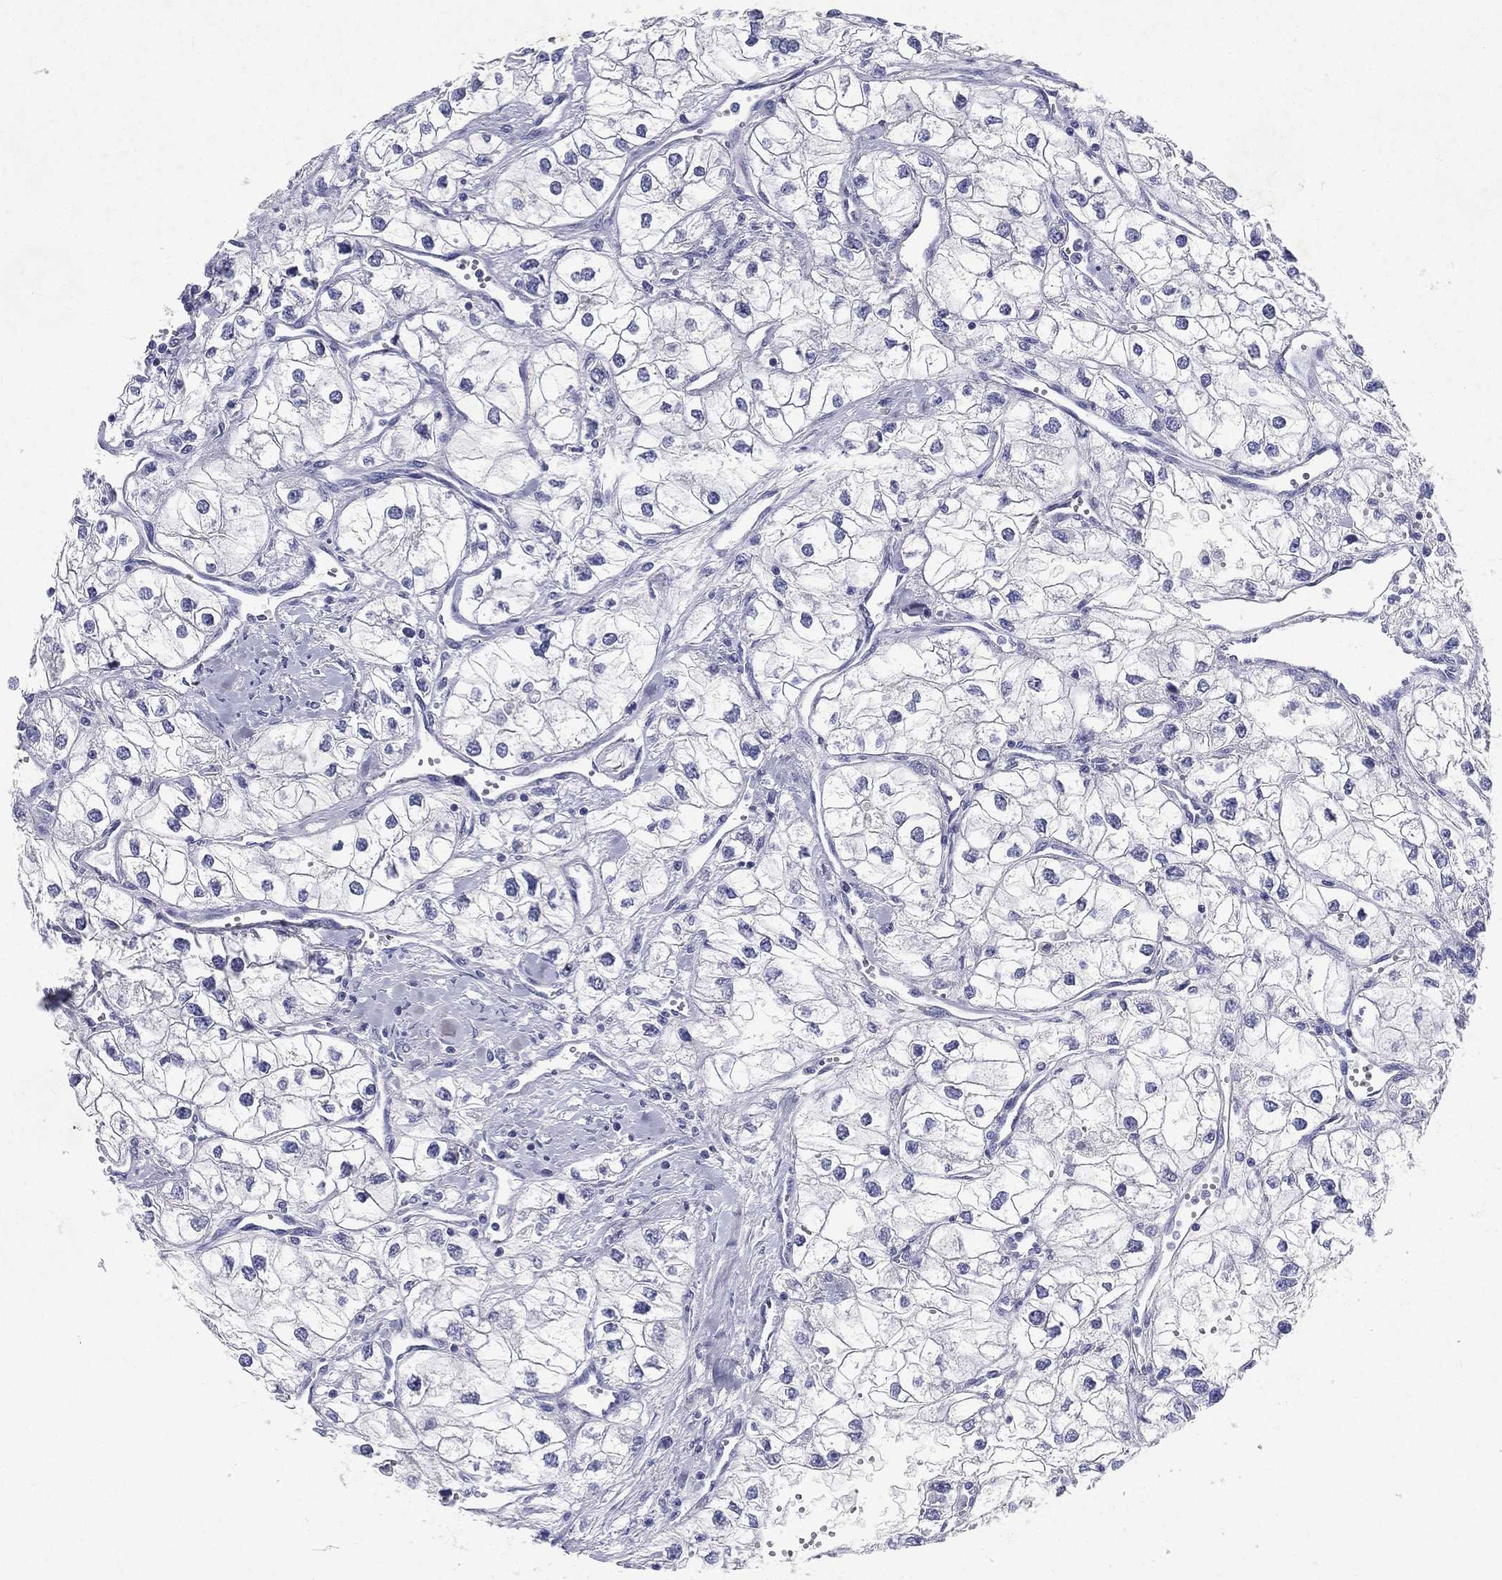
{"staining": {"intensity": "negative", "quantity": "none", "location": "none"}, "tissue": "renal cancer", "cell_type": "Tumor cells", "image_type": "cancer", "snomed": [{"axis": "morphology", "description": "Adenocarcinoma, NOS"}, {"axis": "topography", "description": "Kidney"}], "caption": "There is no significant positivity in tumor cells of renal cancer.", "gene": "RGS13", "patient": {"sex": "male", "age": 59}}